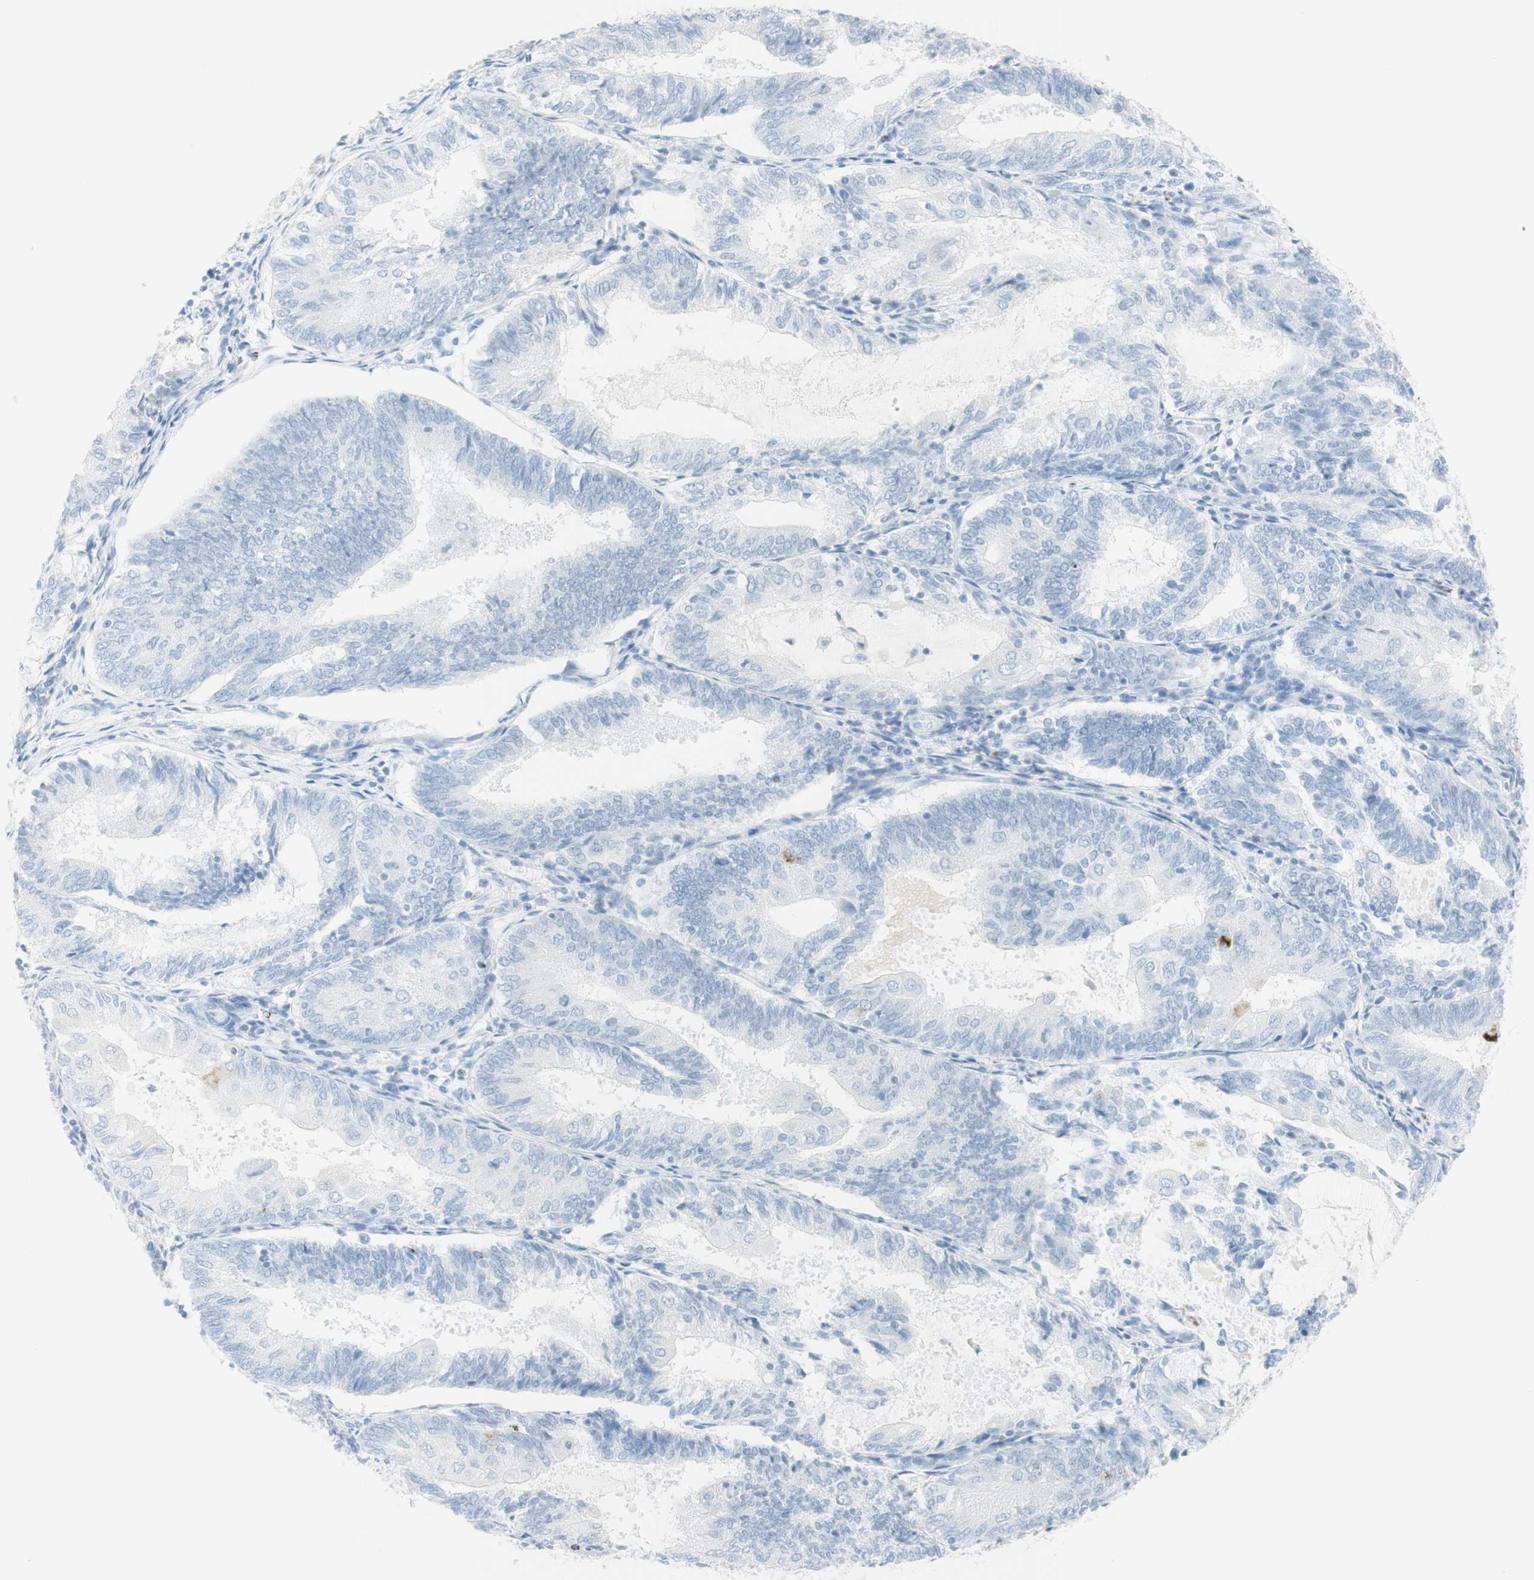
{"staining": {"intensity": "negative", "quantity": "none", "location": "none"}, "tissue": "endometrial cancer", "cell_type": "Tumor cells", "image_type": "cancer", "snomed": [{"axis": "morphology", "description": "Adenocarcinoma, NOS"}, {"axis": "topography", "description": "Endometrium"}], "caption": "Immunohistochemical staining of endometrial adenocarcinoma exhibits no significant positivity in tumor cells. (DAB (3,3'-diaminobenzidine) immunohistochemistry (IHC) visualized using brightfield microscopy, high magnification).", "gene": "NAPSA", "patient": {"sex": "female", "age": 81}}